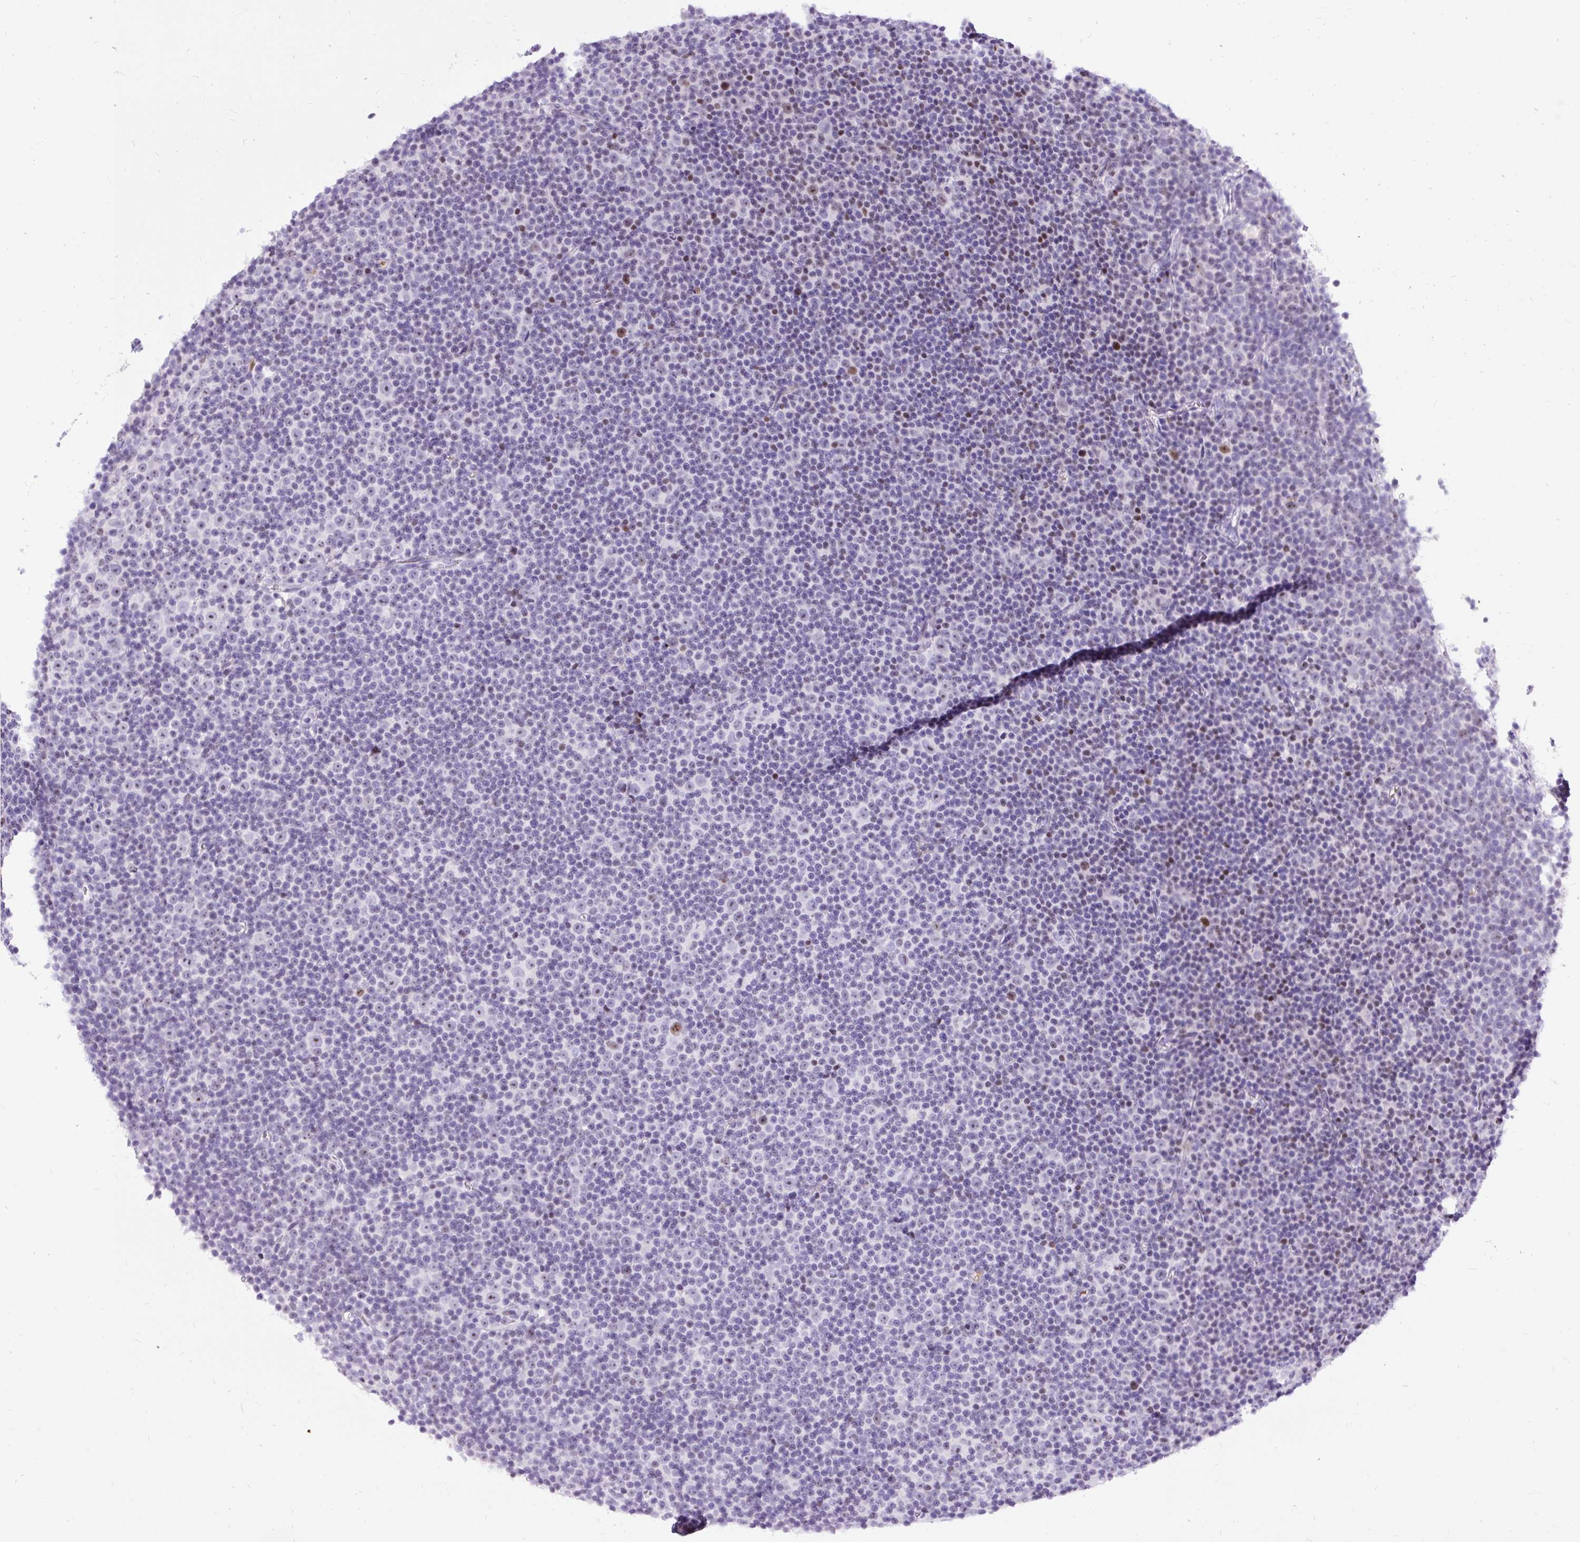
{"staining": {"intensity": "negative", "quantity": "none", "location": "none"}, "tissue": "lymphoma", "cell_type": "Tumor cells", "image_type": "cancer", "snomed": [{"axis": "morphology", "description": "Malignant lymphoma, non-Hodgkin's type, Low grade"}, {"axis": "topography", "description": "Lymph node"}], "caption": "This is a image of IHC staining of lymphoma, which shows no positivity in tumor cells.", "gene": "SPC24", "patient": {"sex": "female", "age": 67}}